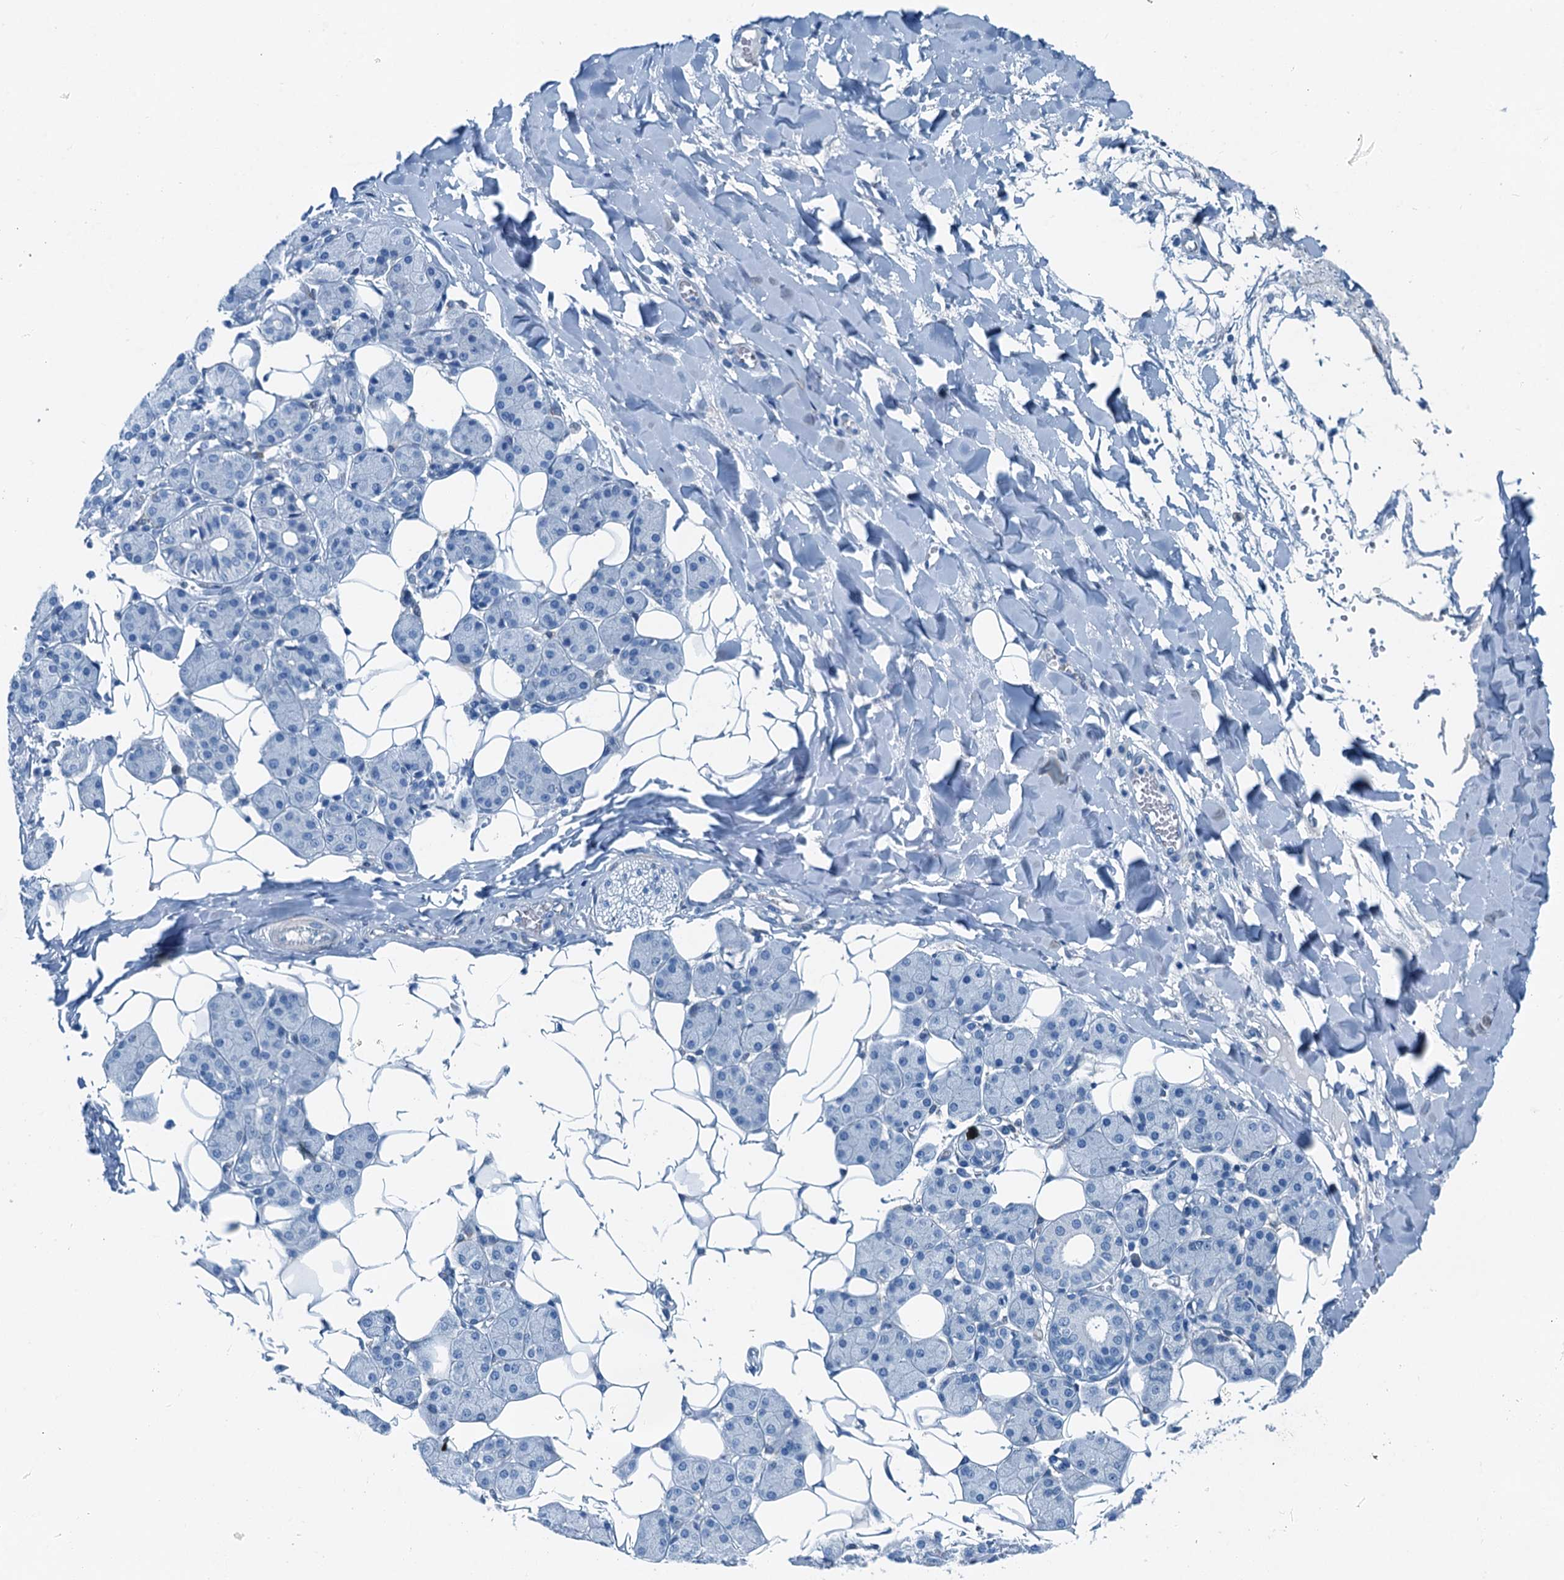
{"staining": {"intensity": "negative", "quantity": "none", "location": "none"}, "tissue": "salivary gland", "cell_type": "Glandular cells", "image_type": "normal", "snomed": [{"axis": "morphology", "description": "Normal tissue, NOS"}, {"axis": "topography", "description": "Salivary gland"}], "caption": "Immunohistochemical staining of normal salivary gland displays no significant staining in glandular cells.", "gene": "RAB3IL1", "patient": {"sex": "female", "age": 33}}